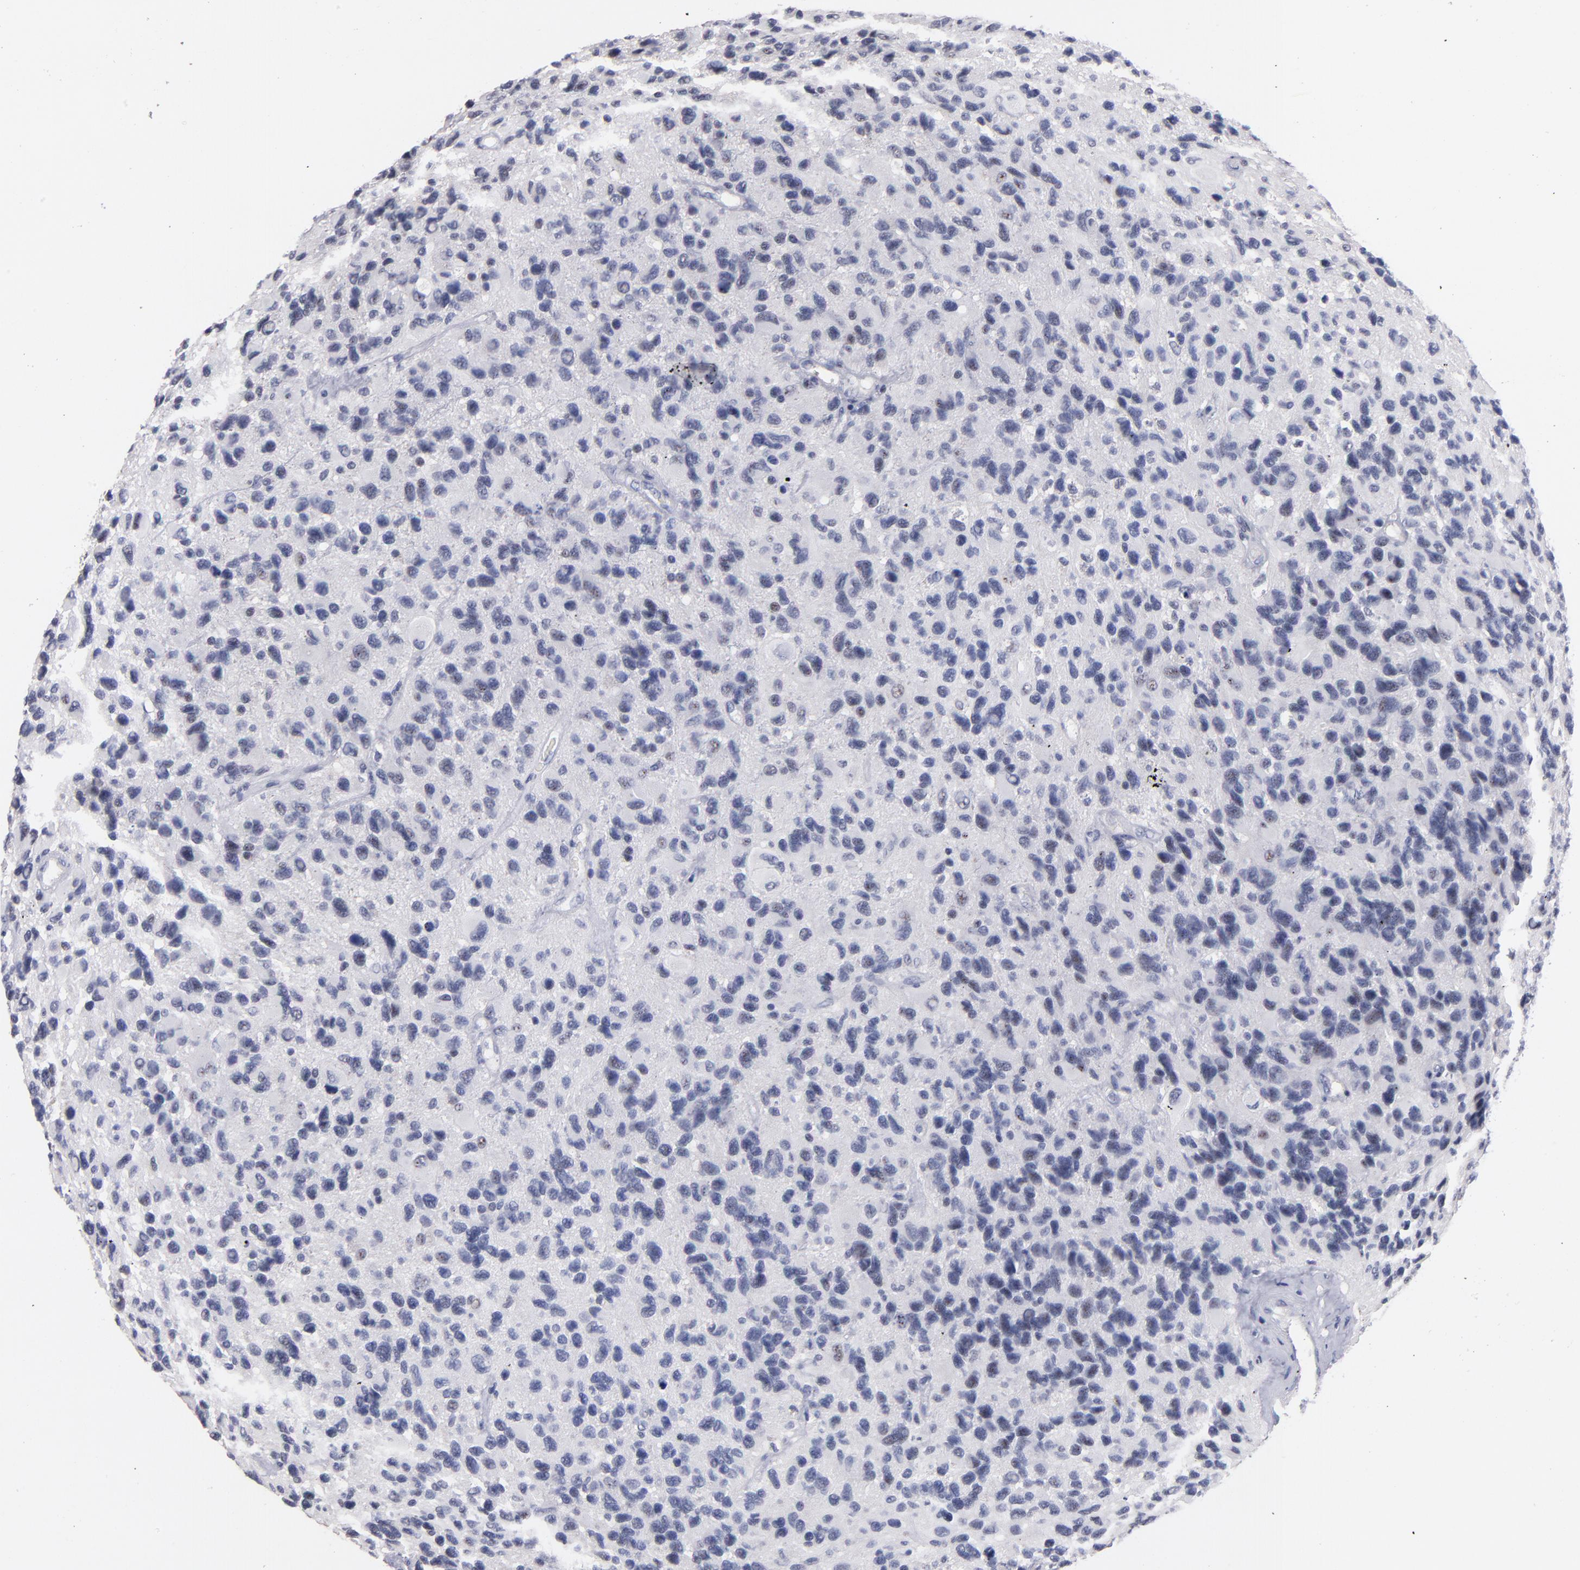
{"staining": {"intensity": "negative", "quantity": "none", "location": "none"}, "tissue": "glioma", "cell_type": "Tumor cells", "image_type": "cancer", "snomed": [{"axis": "morphology", "description": "Glioma, malignant, High grade"}, {"axis": "topography", "description": "Brain"}], "caption": "IHC histopathology image of neoplastic tissue: glioma stained with DAB (3,3'-diaminobenzidine) exhibits no significant protein expression in tumor cells.", "gene": "RAF1", "patient": {"sex": "male", "age": 77}}